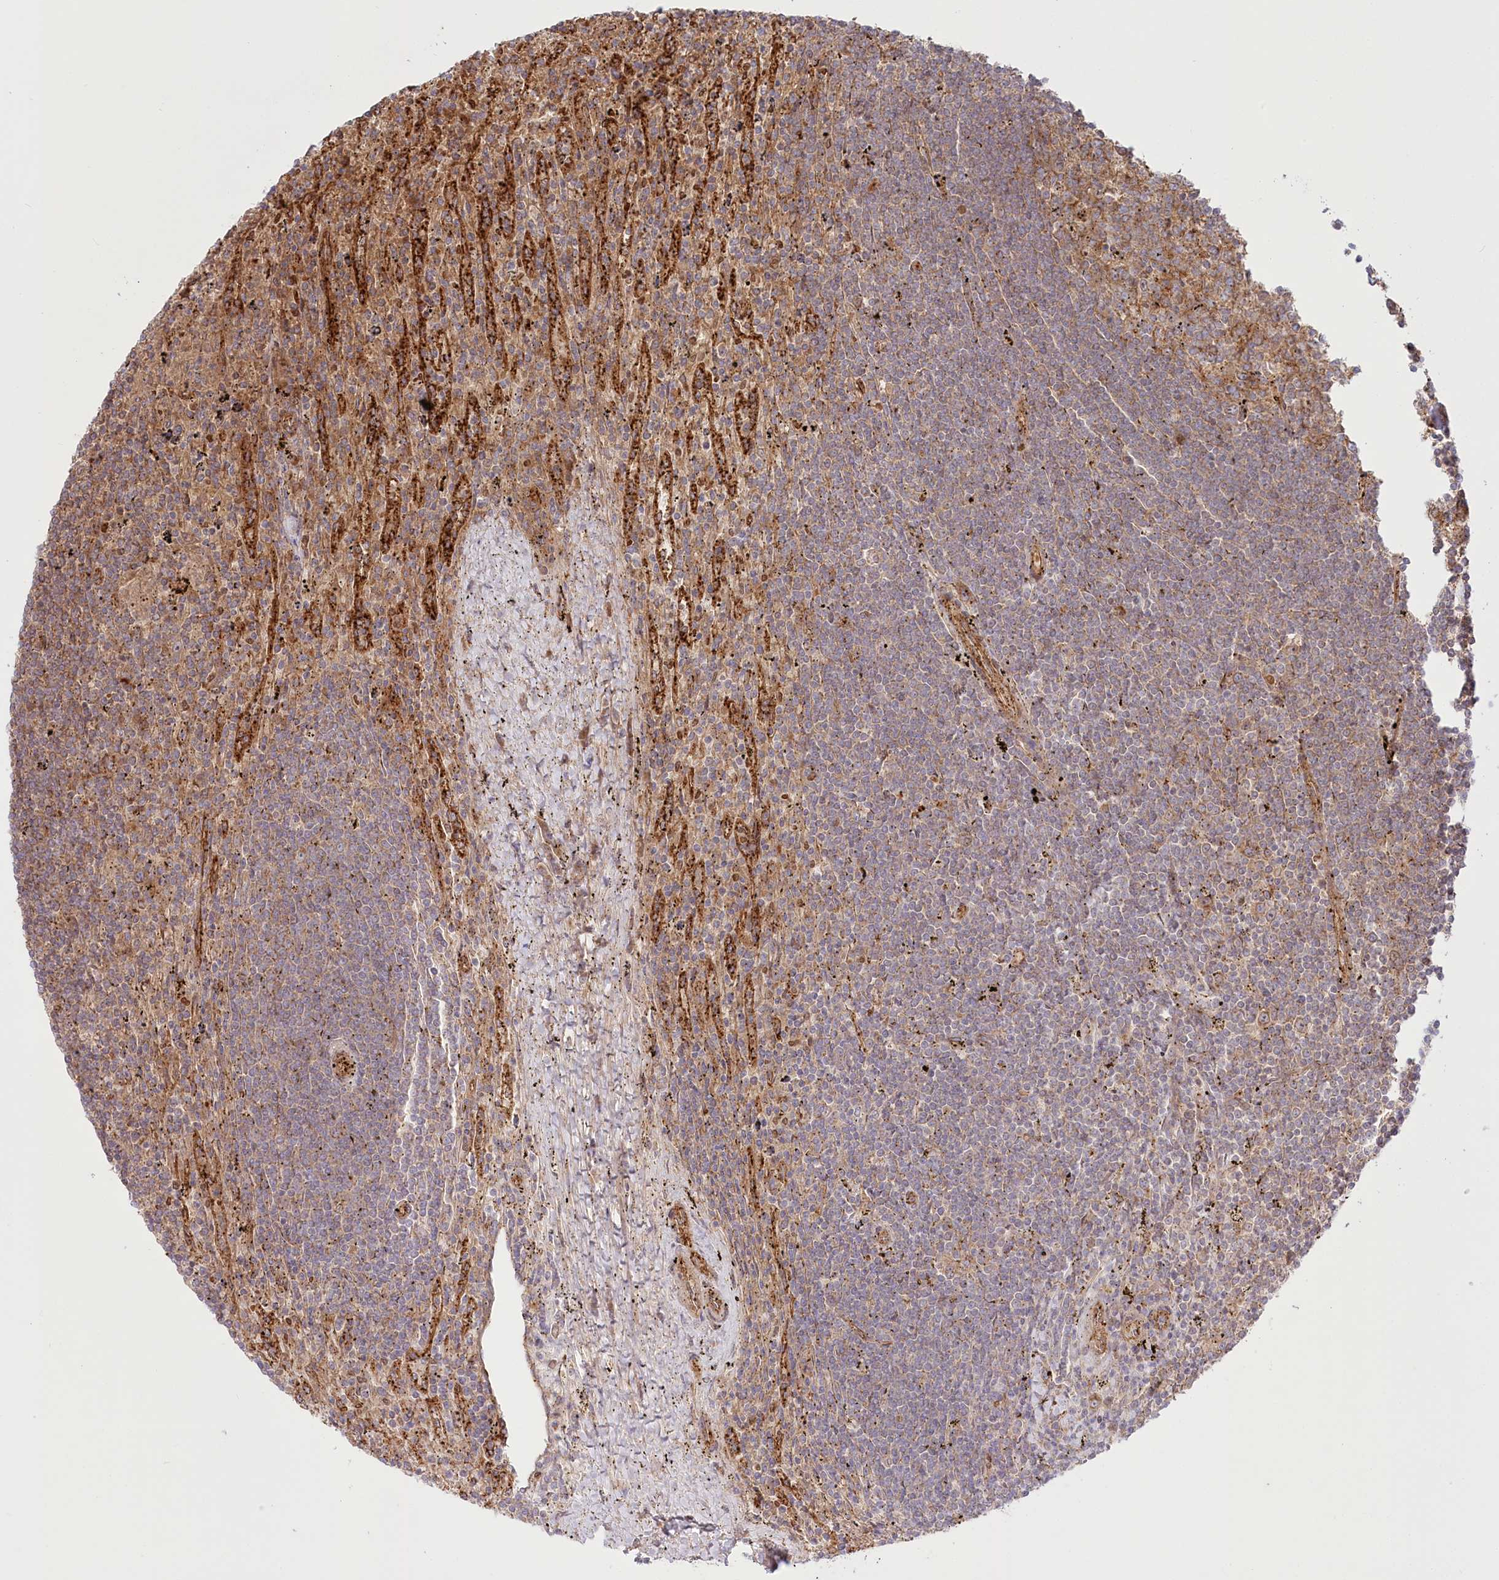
{"staining": {"intensity": "weak", "quantity": "<25%", "location": "cytoplasmic/membranous"}, "tissue": "lymphoma", "cell_type": "Tumor cells", "image_type": "cancer", "snomed": [{"axis": "morphology", "description": "Malignant lymphoma, non-Hodgkin's type, Low grade"}, {"axis": "topography", "description": "Spleen"}], "caption": "An immunohistochemistry (IHC) micrograph of low-grade malignant lymphoma, non-Hodgkin's type is shown. There is no staining in tumor cells of low-grade malignant lymphoma, non-Hodgkin's type.", "gene": "COMMD3", "patient": {"sex": "male", "age": 76}}